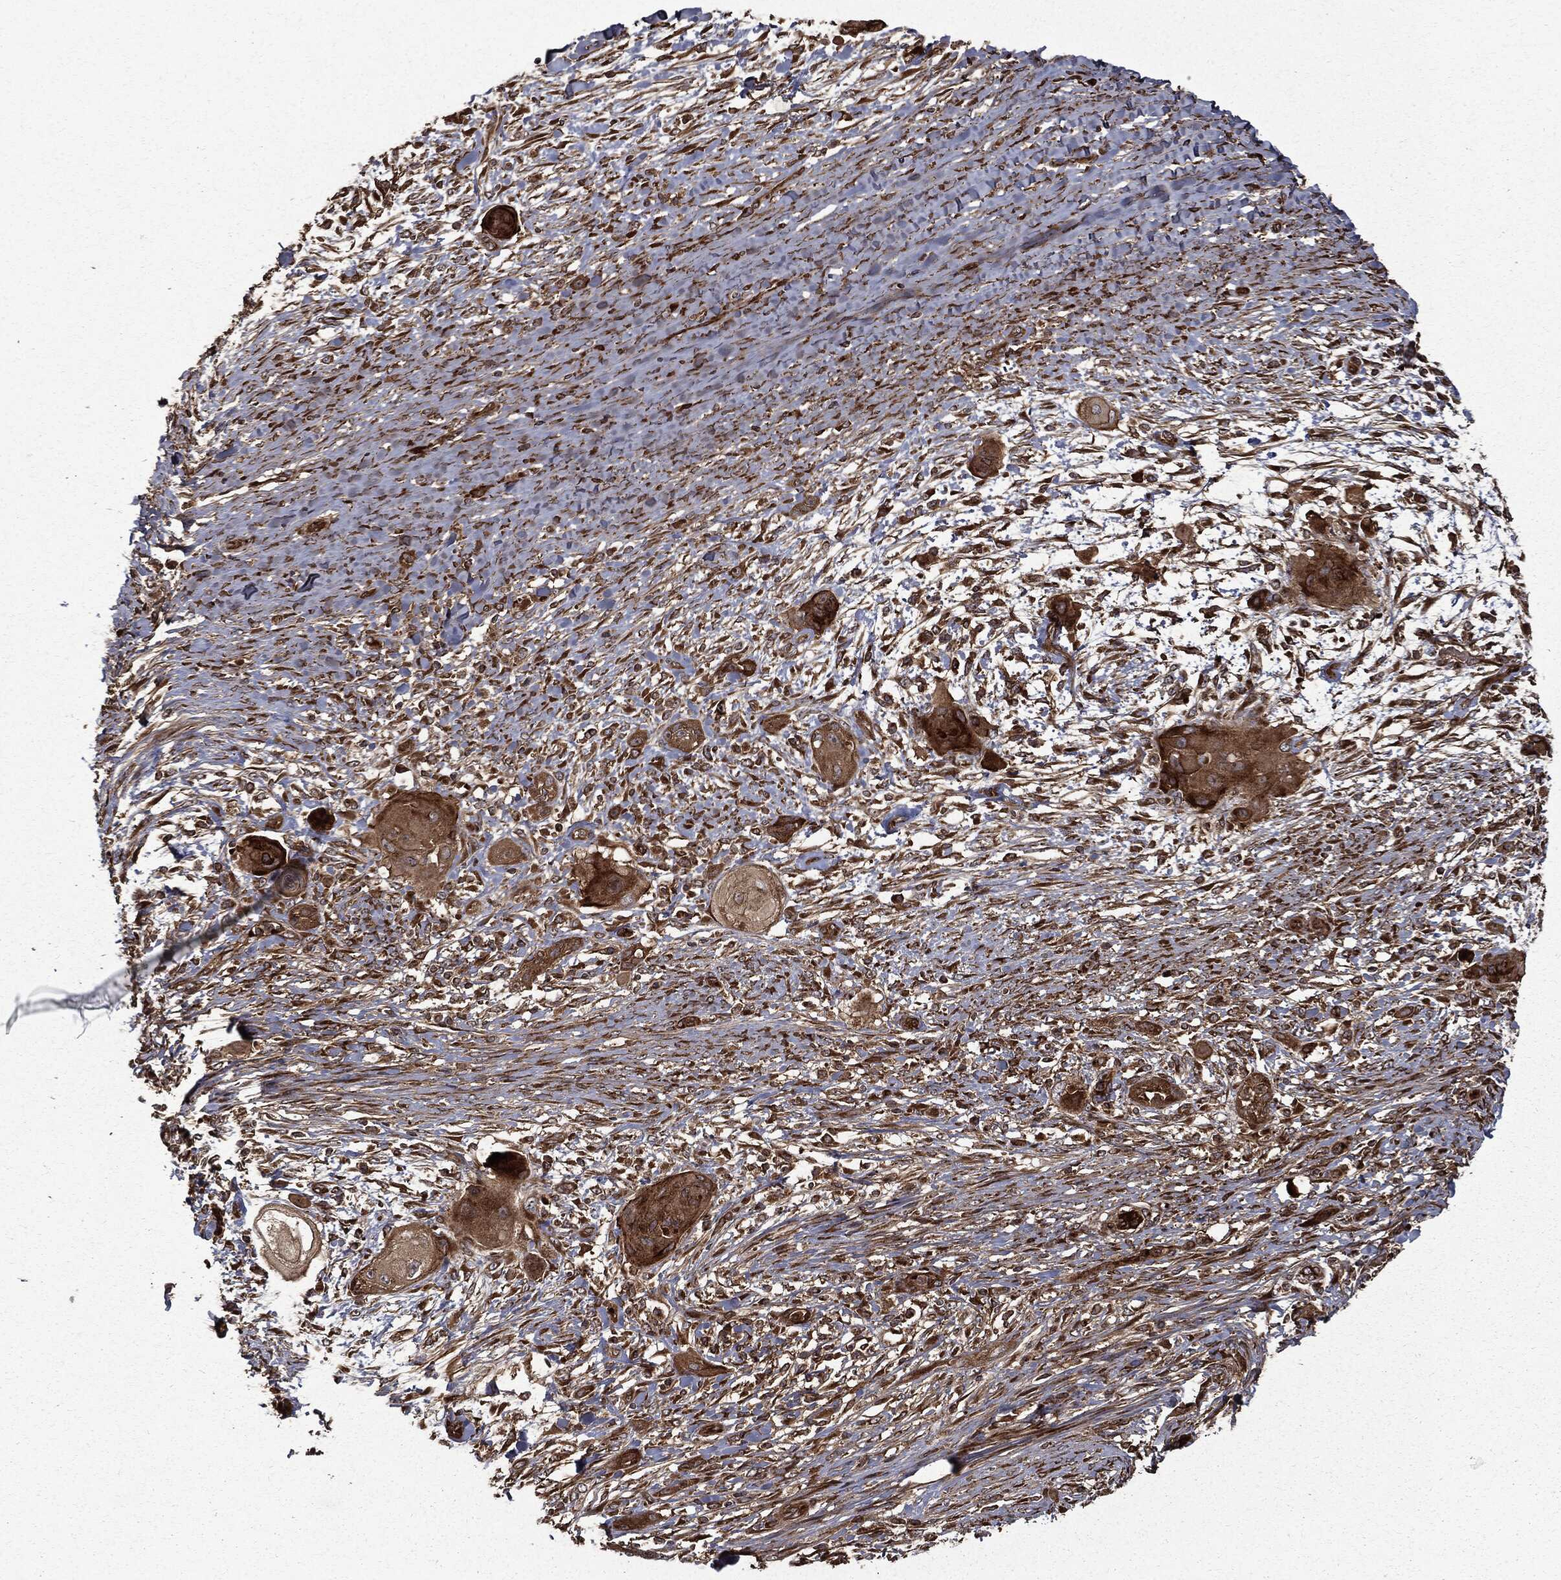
{"staining": {"intensity": "moderate", "quantity": "25%-75%", "location": "cytoplasmic/membranous"}, "tissue": "skin cancer", "cell_type": "Tumor cells", "image_type": "cancer", "snomed": [{"axis": "morphology", "description": "Squamous cell carcinoma, NOS"}, {"axis": "topography", "description": "Skin"}], "caption": "Protein staining displays moderate cytoplasmic/membranous staining in about 25%-75% of tumor cells in skin cancer.", "gene": "HTT", "patient": {"sex": "male", "age": 62}}